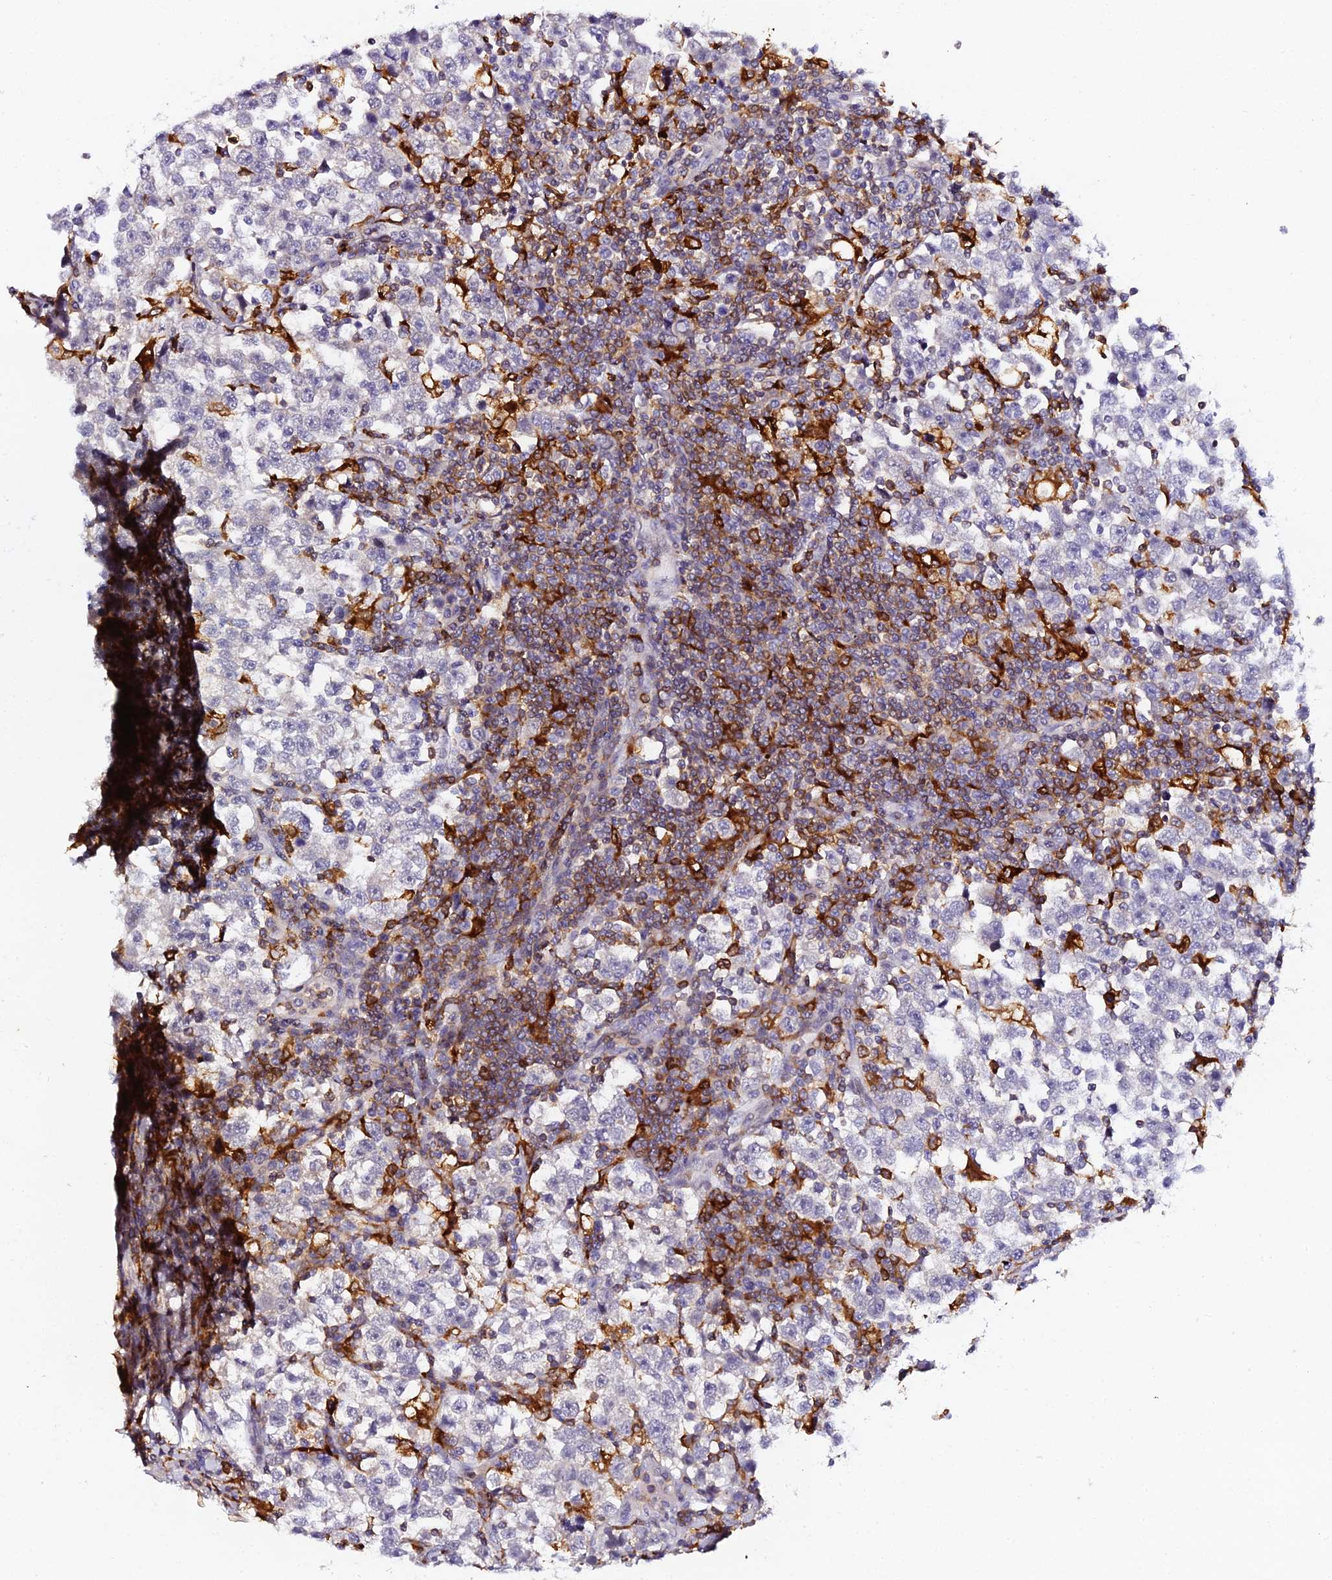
{"staining": {"intensity": "negative", "quantity": "none", "location": "none"}, "tissue": "testis cancer", "cell_type": "Tumor cells", "image_type": "cancer", "snomed": [{"axis": "morphology", "description": "Normal tissue, NOS"}, {"axis": "morphology", "description": "Seminoma, NOS"}, {"axis": "topography", "description": "Testis"}], "caption": "This is an immunohistochemistry (IHC) micrograph of seminoma (testis). There is no staining in tumor cells.", "gene": "IL4I1", "patient": {"sex": "male", "age": 43}}